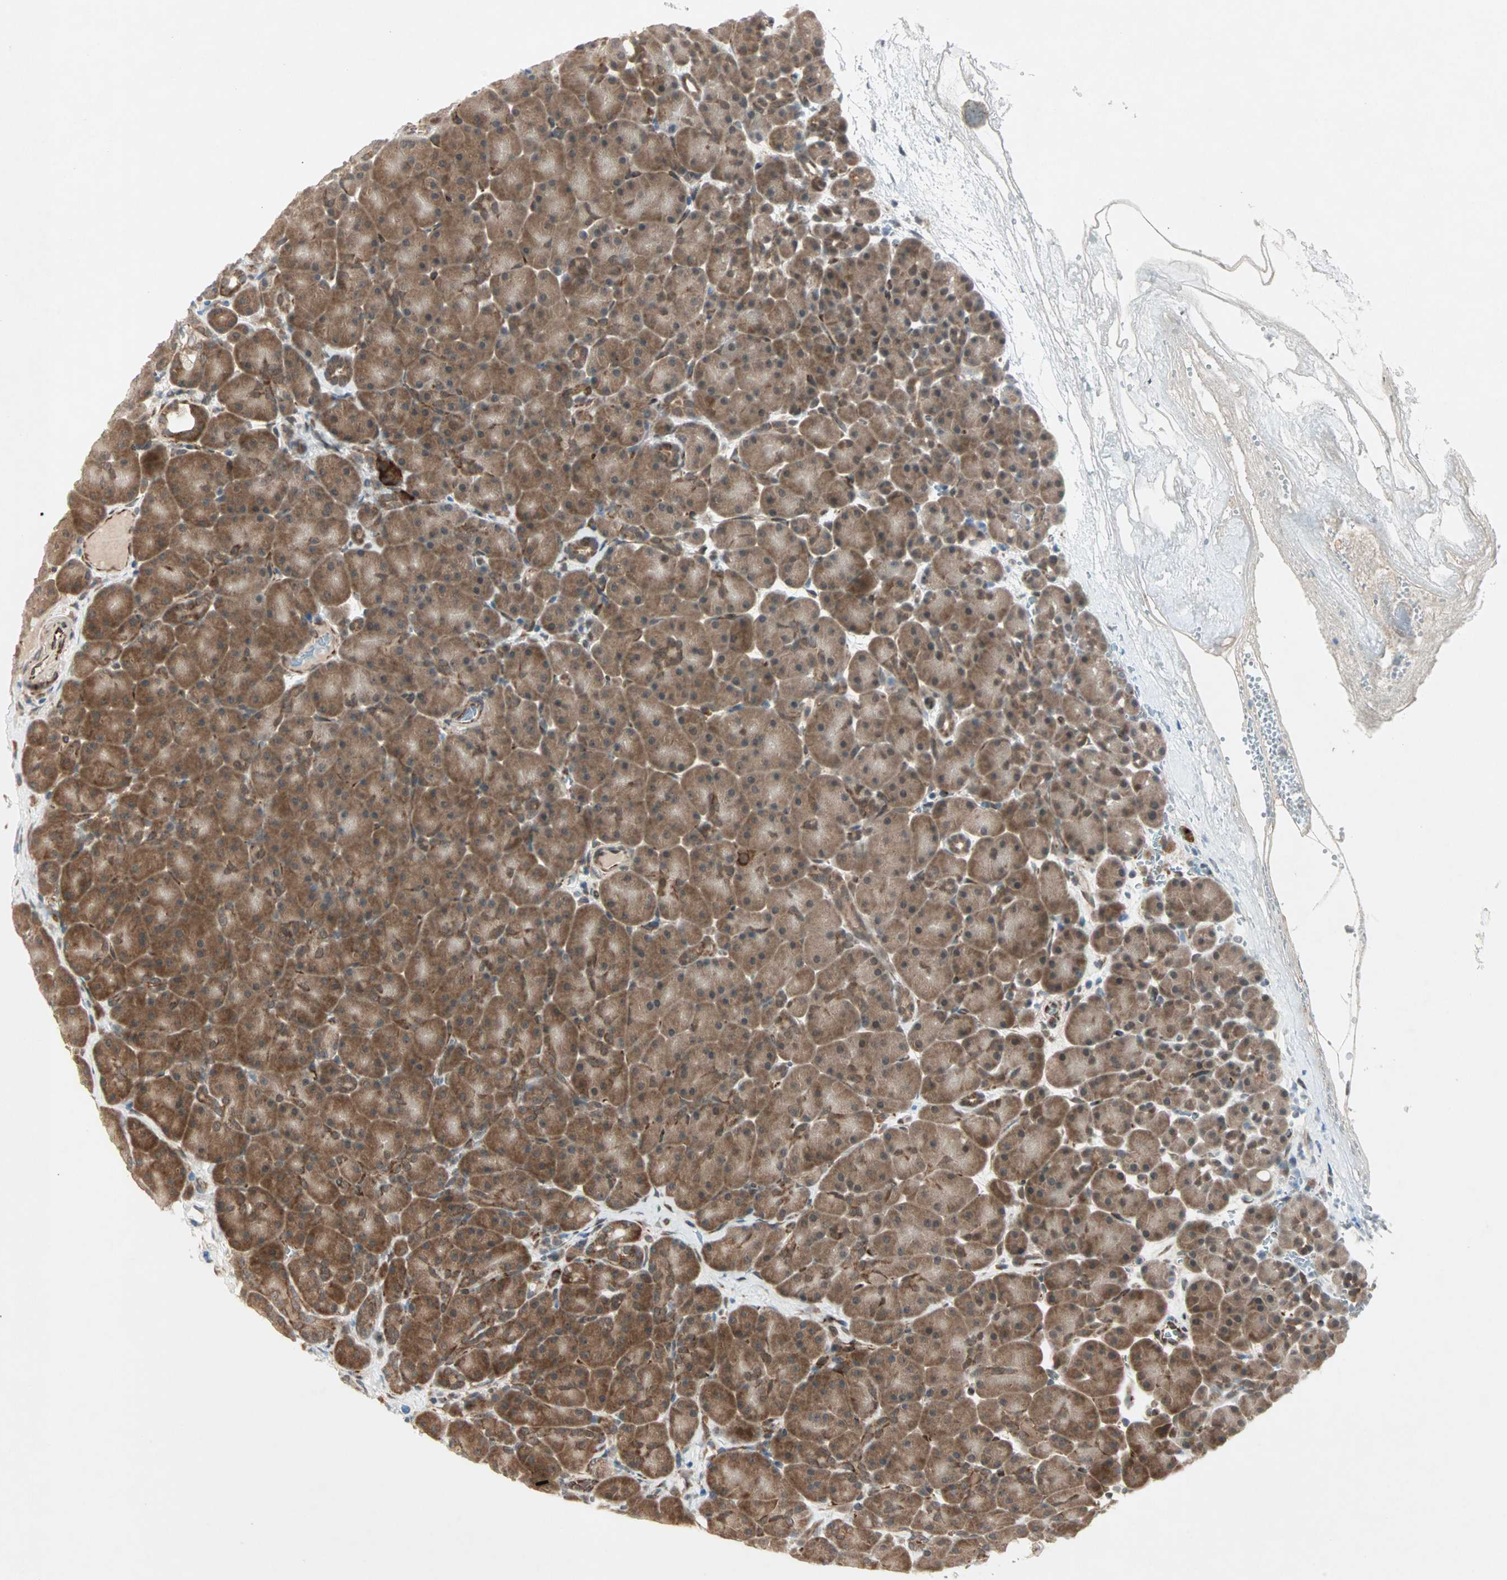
{"staining": {"intensity": "moderate", "quantity": ">75%", "location": "cytoplasmic/membranous"}, "tissue": "pancreas", "cell_type": "Exocrine glandular cells", "image_type": "normal", "snomed": [{"axis": "morphology", "description": "Normal tissue, NOS"}, {"axis": "topography", "description": "Pancreas"}], "caption": "A medium amount of moderate cytoplasmic/membranous positivity is seen in approximately >75% of exocrine glandular cells in benign pancreas.", "gene": "ZNF37A", "patient": {"sex": "male", "age": 66}}